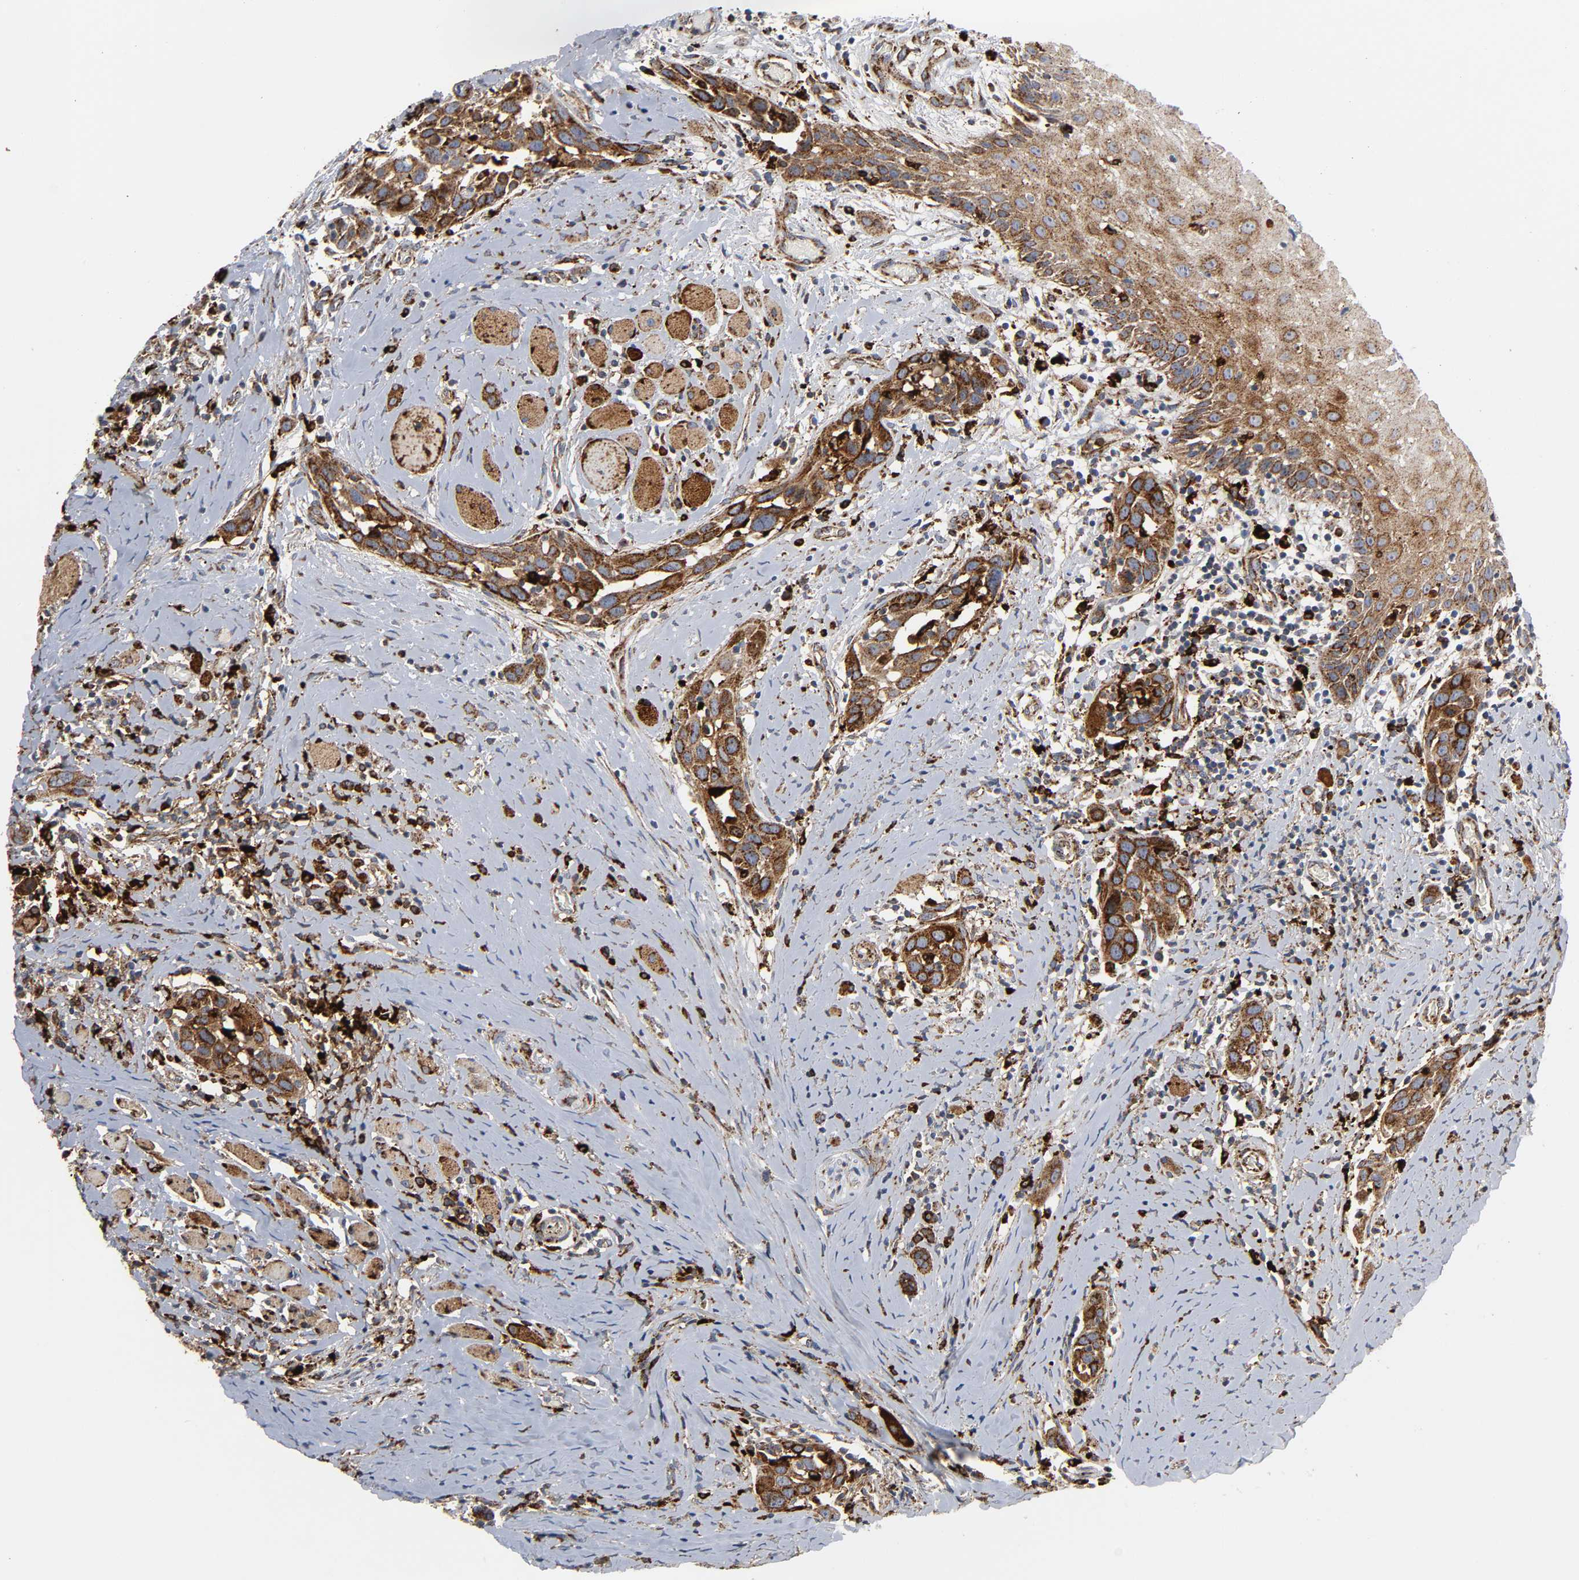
{"staining": {"intensity": "strong", "quantity": ">75%", "location": "cytoplasmic/membranous"}, "tissue": "head and neck cancer", "cell_type": "Tumor cells", "image_type": "cancer", "snomed": [{"axis": "morphology", "description": "Squamous cell carcinoma, NOS"}, {"axis": "topography", "description": "Oral tissue"}, {"axis": "topography", "description": "Head-Neck"}], "caption": "Immunohistochemical staining of human head and neck squamous cell carcinoma demonstrates strong cytoplasmic/membranous protein positivity in approximately >75% of tumor cells.", "gene": "PSAP", "patient": {"sex": "female", "age": 50}}